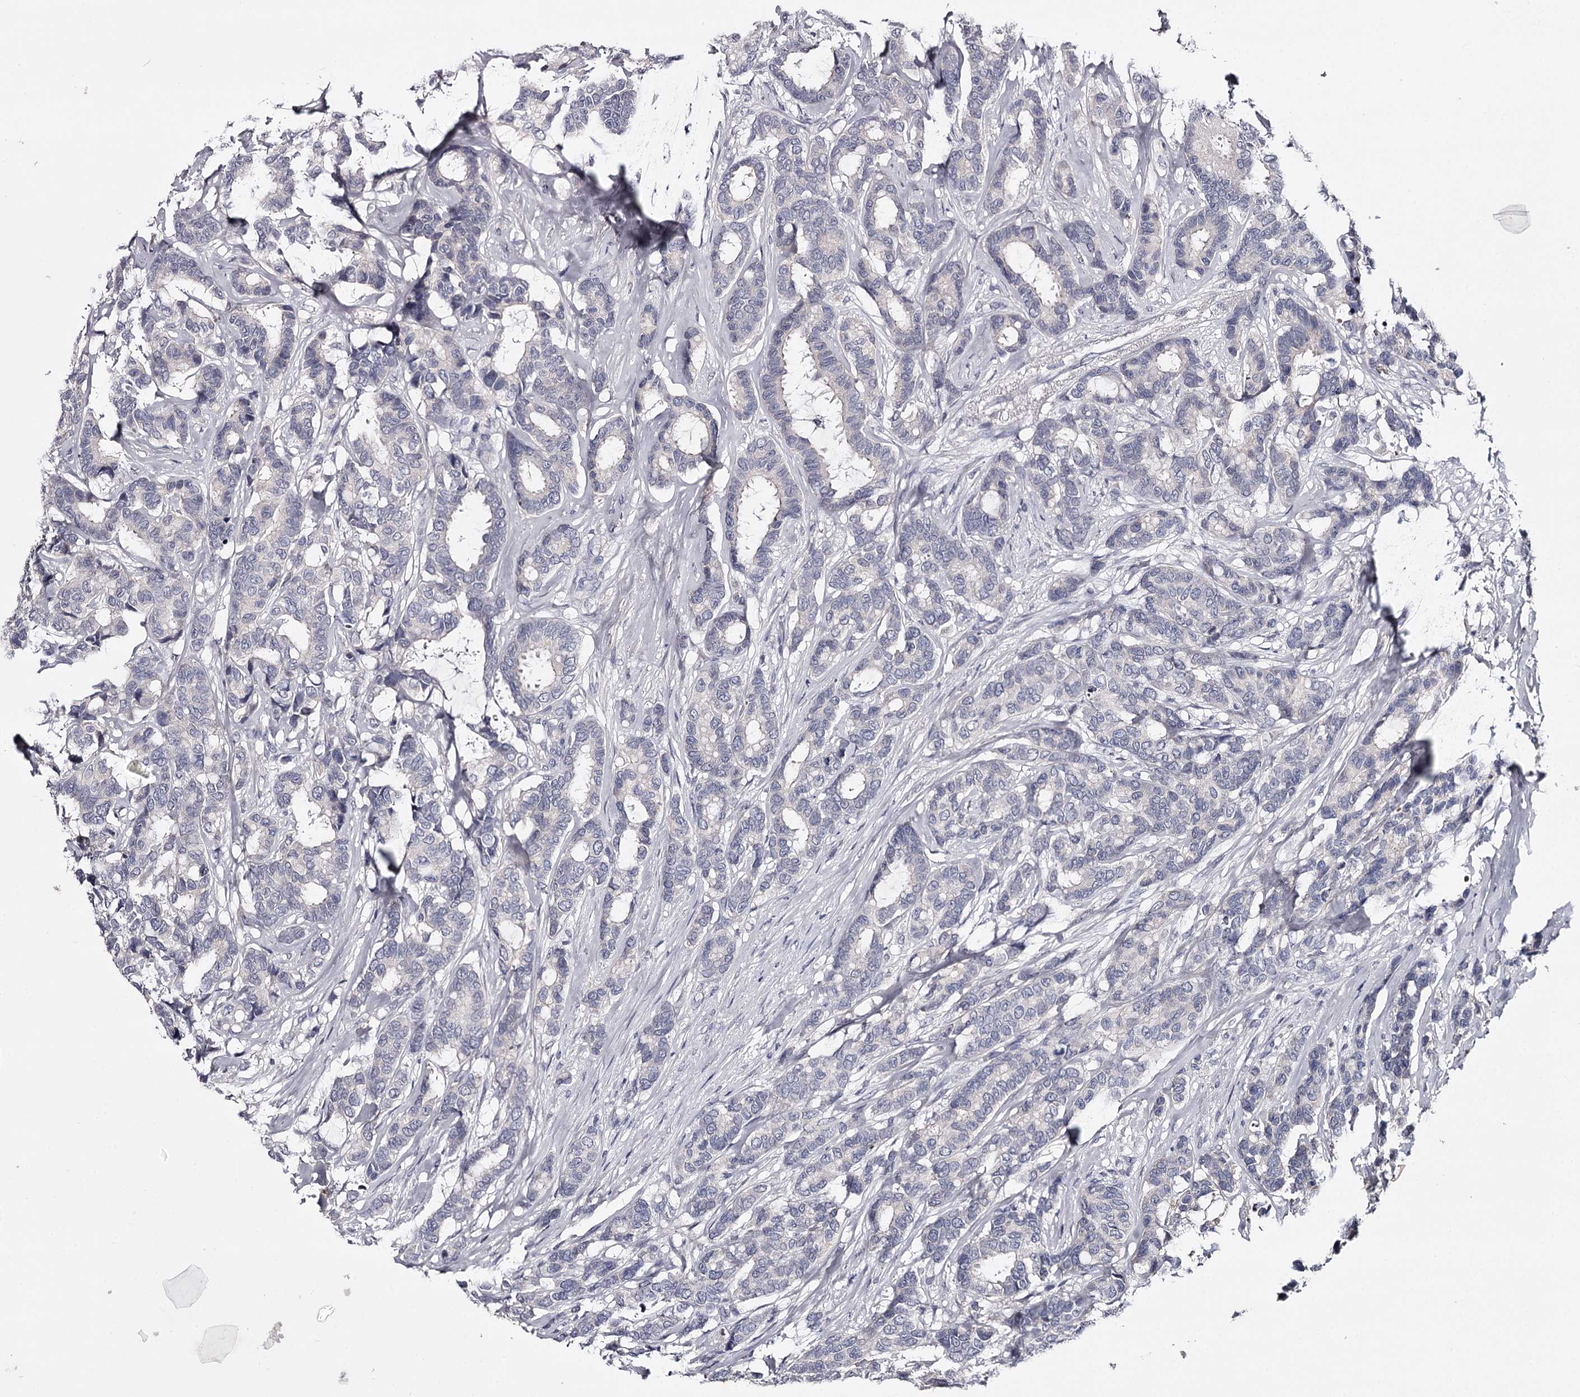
{"staining": {"intensity": "negative", "quantity": "none", "location": "none"}, "tissue": "breast cancer", "cell_type": "Tumor cells", "image_type": "cancer", "snomed": [{"axis": "morphology", "description": "Duct carcinoma"}, {"axis": "topography", "description": "Breast"}], "caption": "The photomicrograph displays no staining of tumor cells in breast cancer (invasive ductal carcinoma).", "gene": "FDXACB1", "patient": {"sex": "female", "age": 87}}